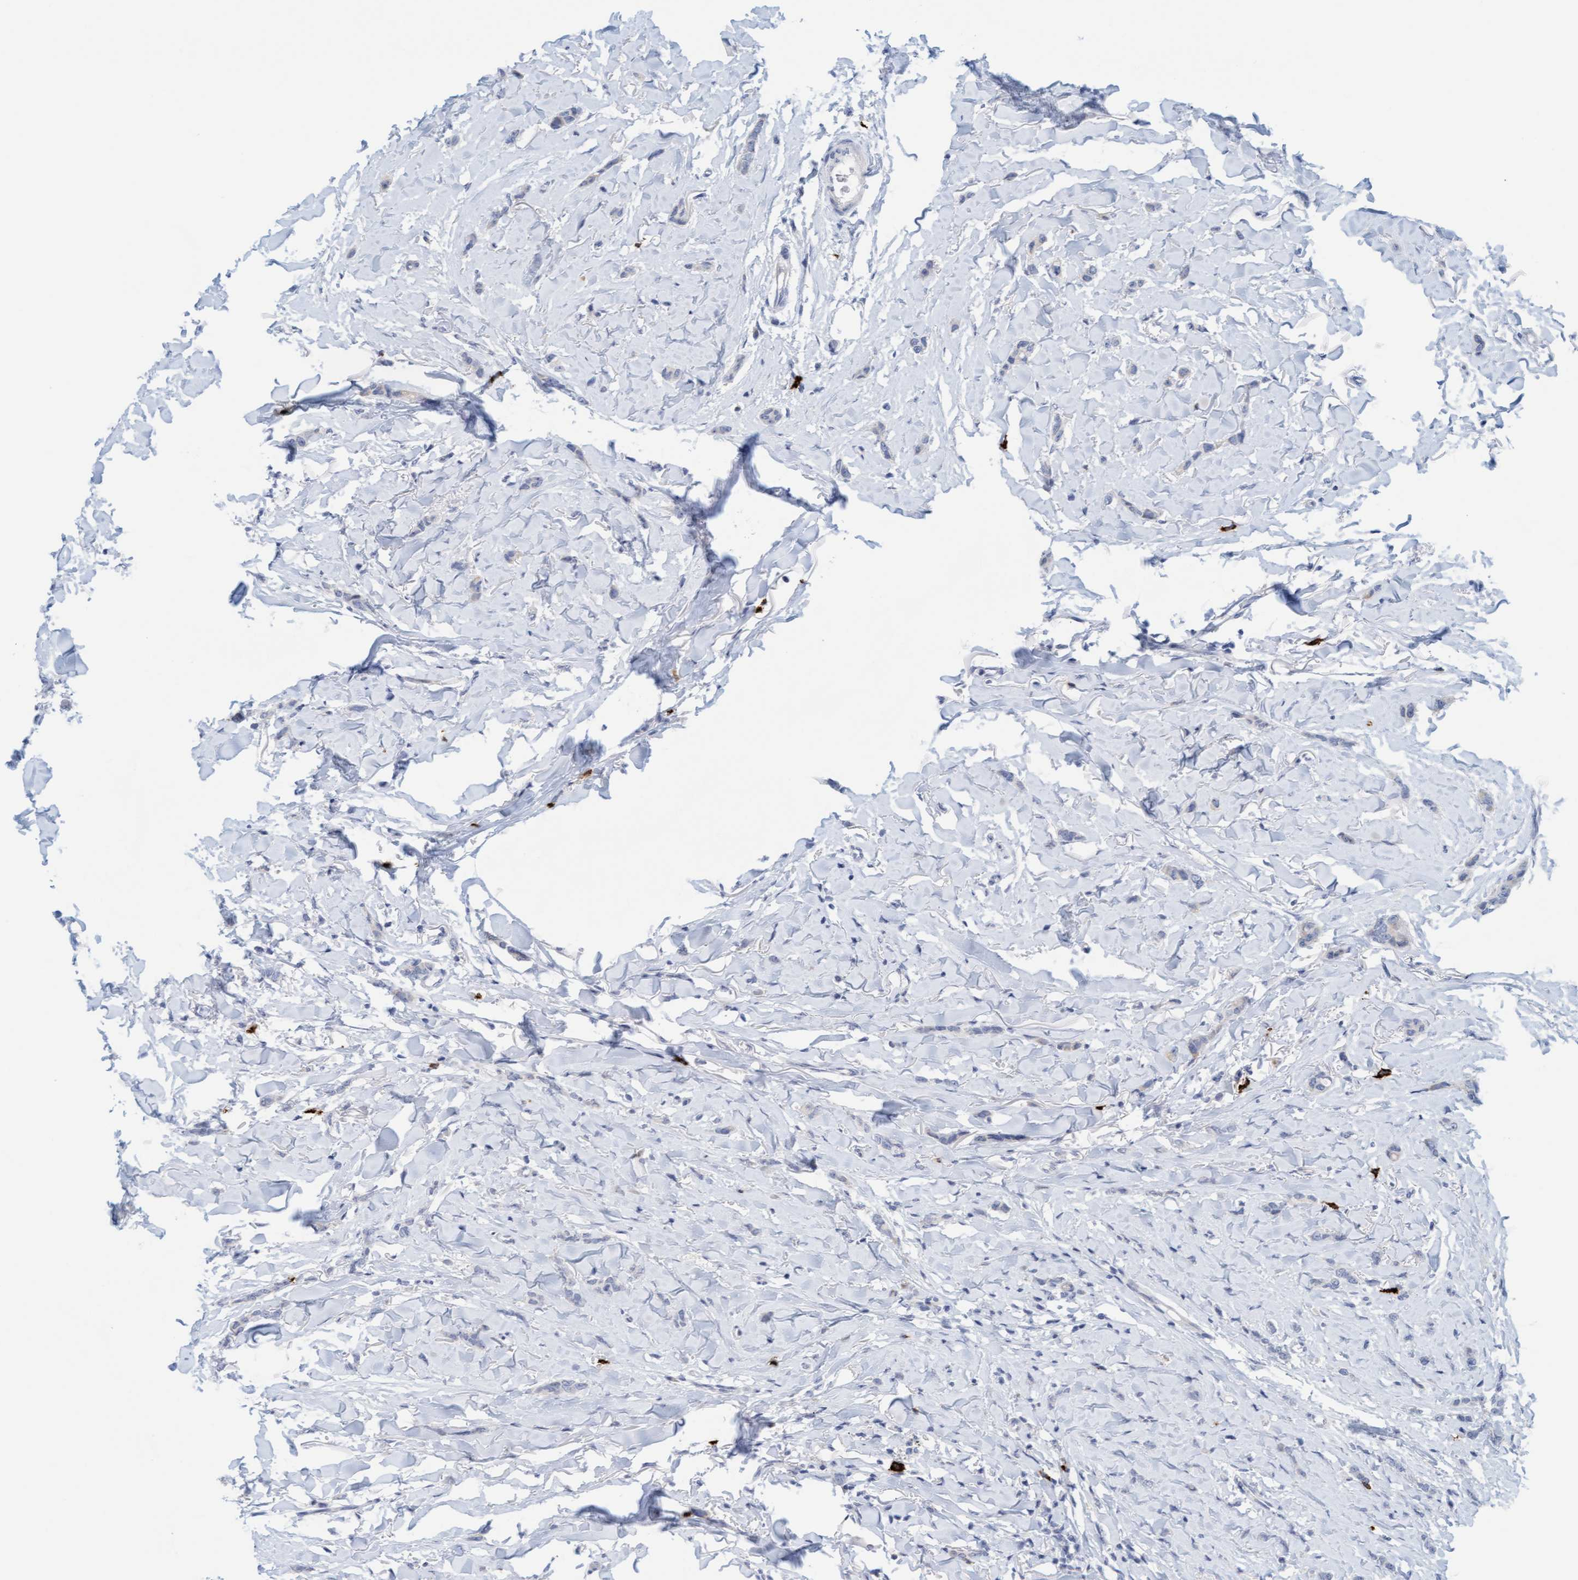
{"staining": {"intensity": "negative", "quantity": "none", "location": "none"}, "tissue": "breast cancer", "cell_type": "Tumor cells", "image_type": "cancer", "snomed": [{"axis": "morphology", "description": "Lobular carcinoma"}, {"axis": "topography", "description": "Skin"}, {"axis": "topography", "description": "Breast"}], "caption": "The photomicrograph displays no significant positivity in tumor cells of breast cancer (lobular carcinoma). Brightfield microscopy of immunohistochemistry (IHC) stained with DAB (brown) and hematoxylin (blue), captured at high magnification.", "gene": "CPA3", "patient": {"sex": "female", "age": 46}}